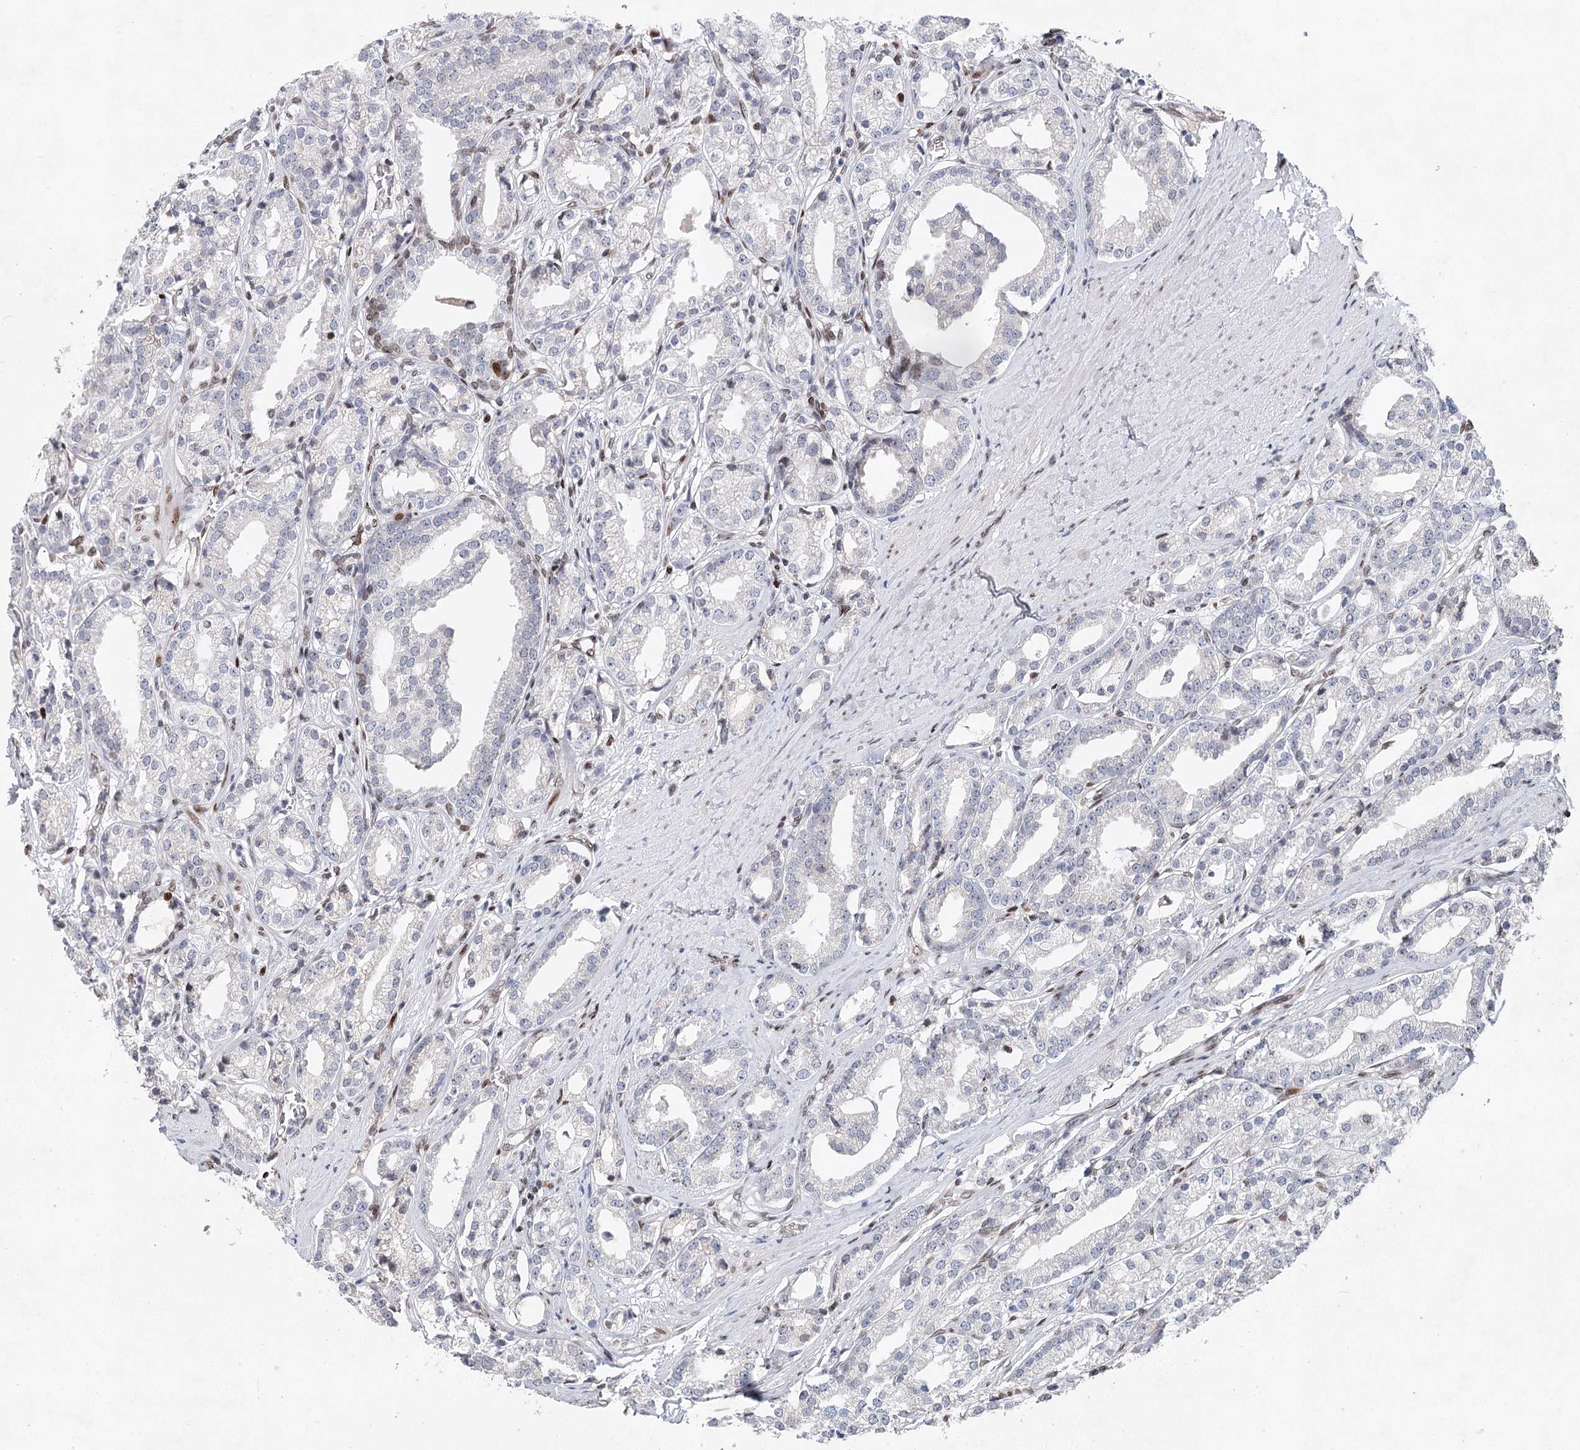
{"staining": {"intensity": "negative", "quantity": "none", "location": "none"}, "tissue": "prostate cancer", "cell_type": "Tumor cells", "image_type": "cancer", "snomed": [{"axis": "morphology", "description": "Adenocarcinoma, High grade"}, {"axis": "topography", "description": "Prostate"}], "caption": "Tumor cells are negative for brown protein staining in prostate cancer. (Stains: DAB IHC with hematoxylin counter stain, Microscopy: brightfield microscopy at high magnification).", "gene": "FRMD4A", "patient": {"sex": "male", "age": 69}}